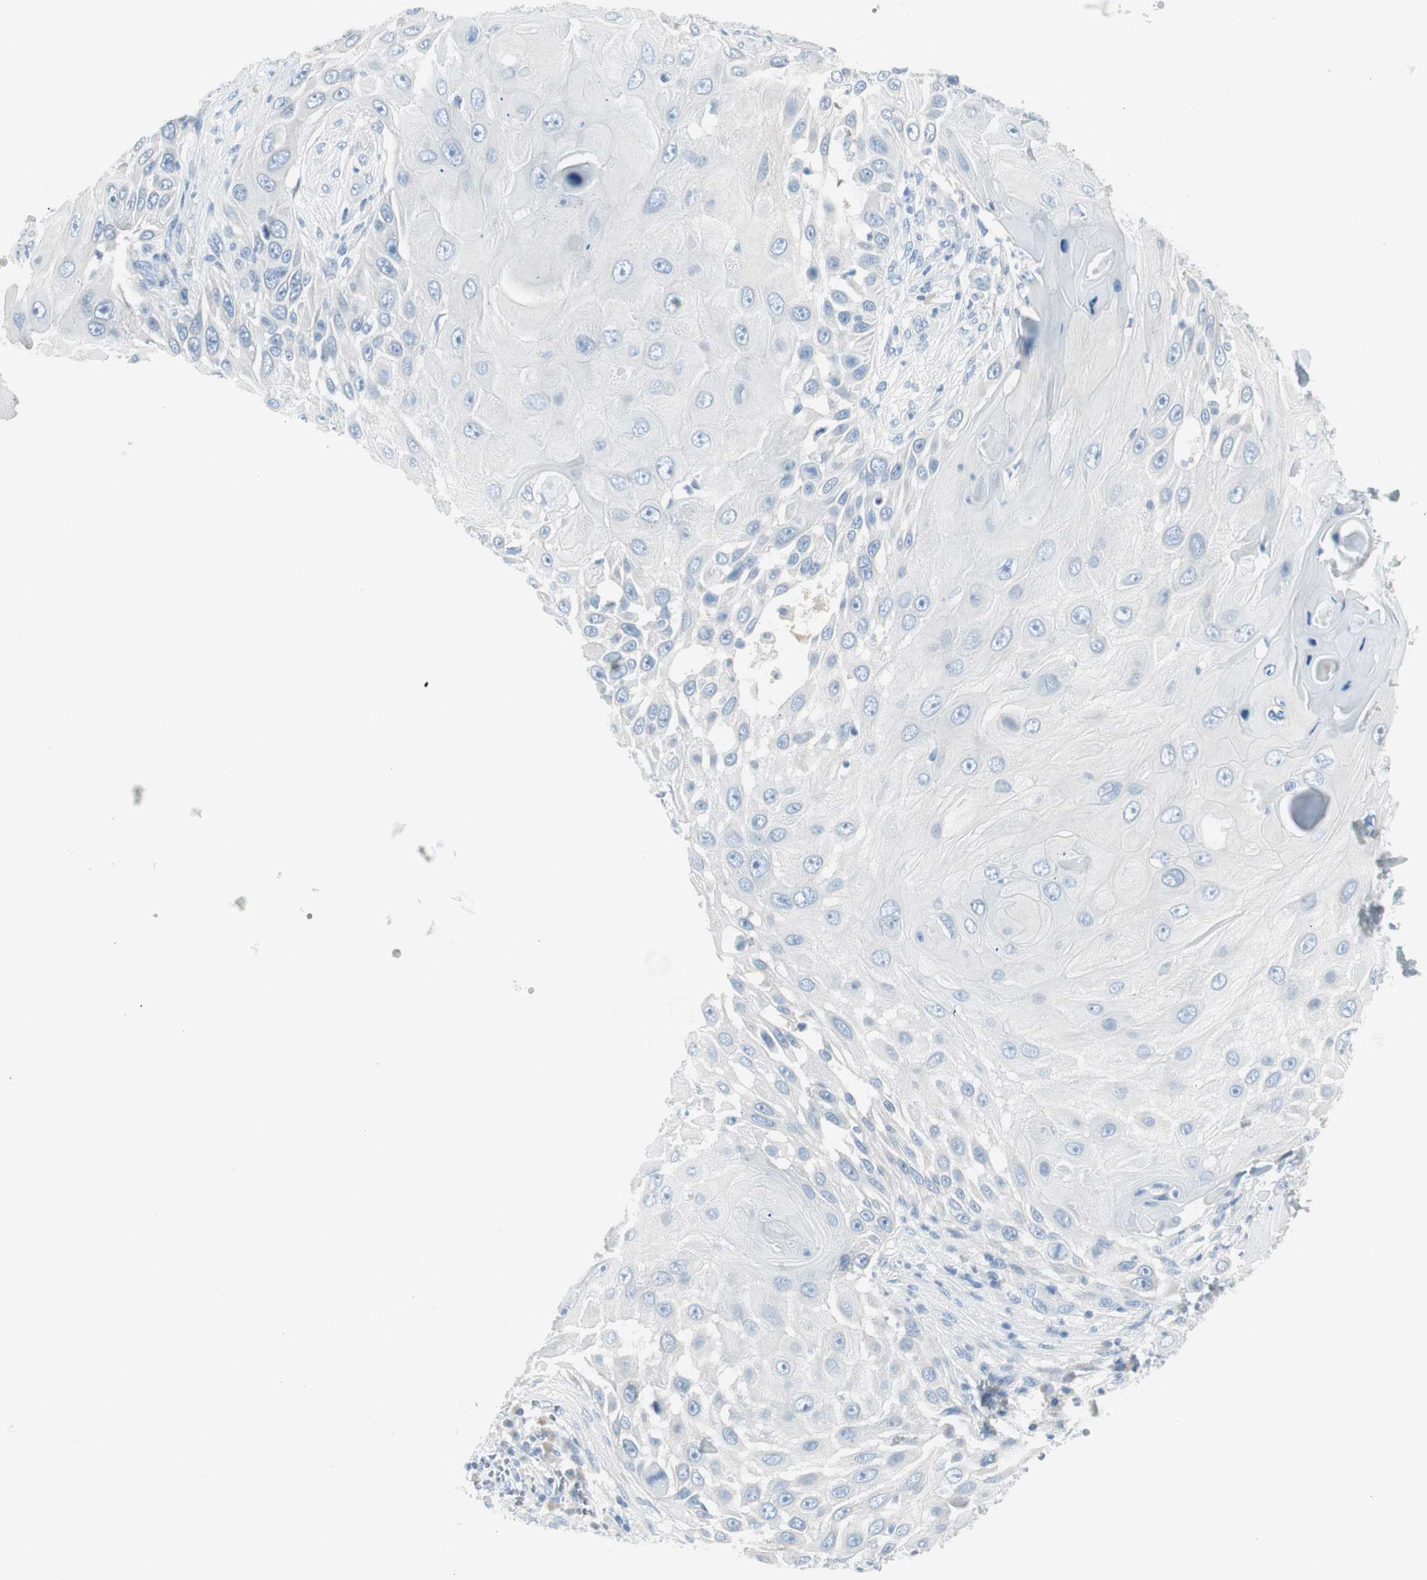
{"staining": {"intensity": "negative", "quantity": "none", "location": "none"}, "tissue": "skin cancer", "cell_type": "Tumor cells", "image_type": "cancer", "snomed": [{"axis": "morphology", "description": "Squamous cell carcinoma, NOS"}, {"axis": "topography", "description": "Skin"}], "caption": "Immunohistochemical staining of skin cancer exhibits no significant expression in tumor cells.", "gene": "CACNA2D1", "patient": {"sex": "female", "age": 44}}